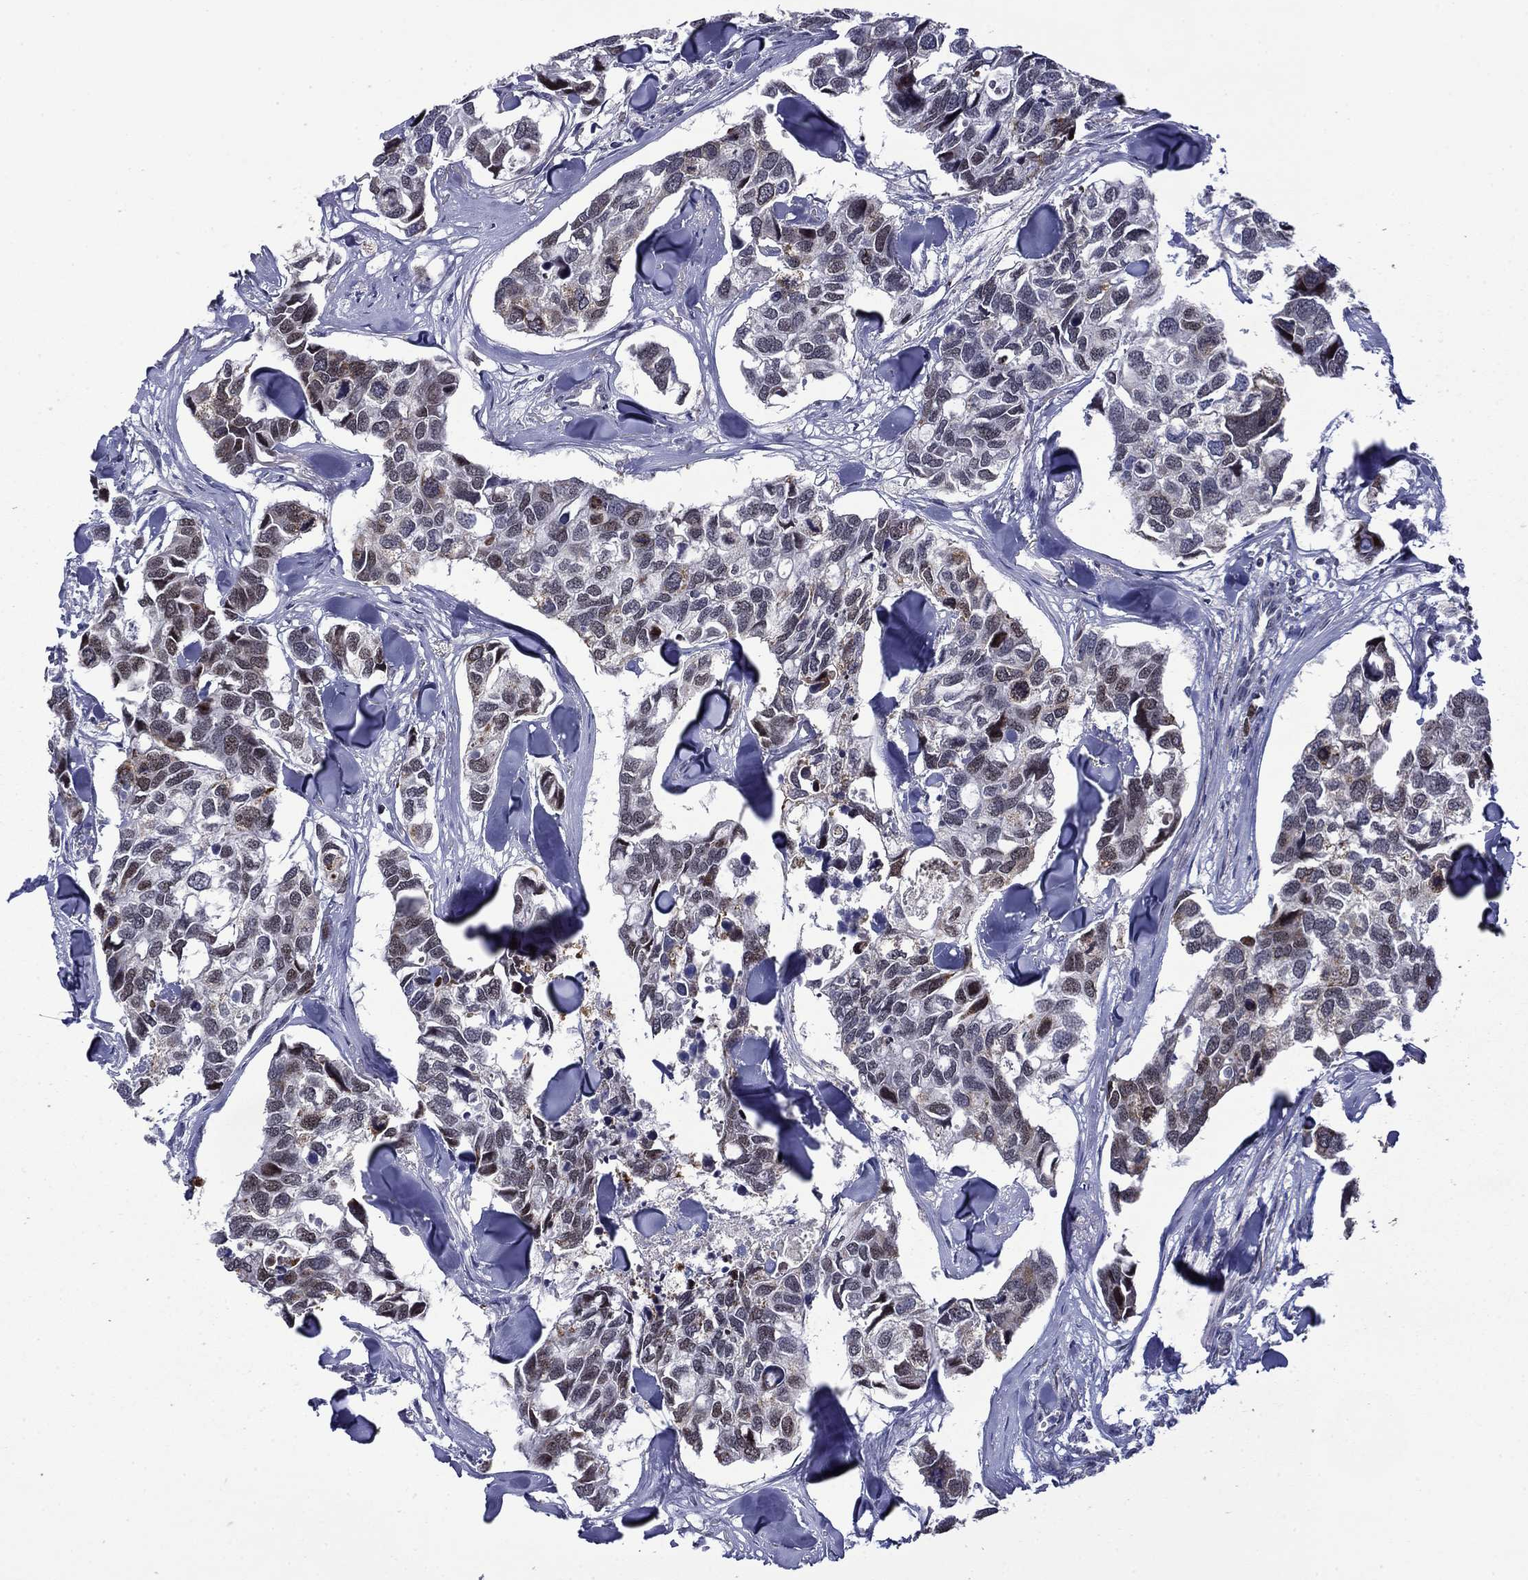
{"staining": {"intensity": "moderate", "quantity": "<25%", "location": "cytoplasmic/membranous"}, "tissue": "breast cancer", "cell_type": "Tumor cells", "image_type": "cancer", "snomed": [{"axis": "morphology", "description": "Duct carcinoma"}, {"axis": "topography", "description": "Breast"}], "caption": "Protein staining of infiltrating ductal carcinoma (breast) tissue reveals moderate cytoplasmic/membranous staining in about <25% of tumor cells.", "gene": "SURF2", "patient": {"sex": "female", "age": 83}}